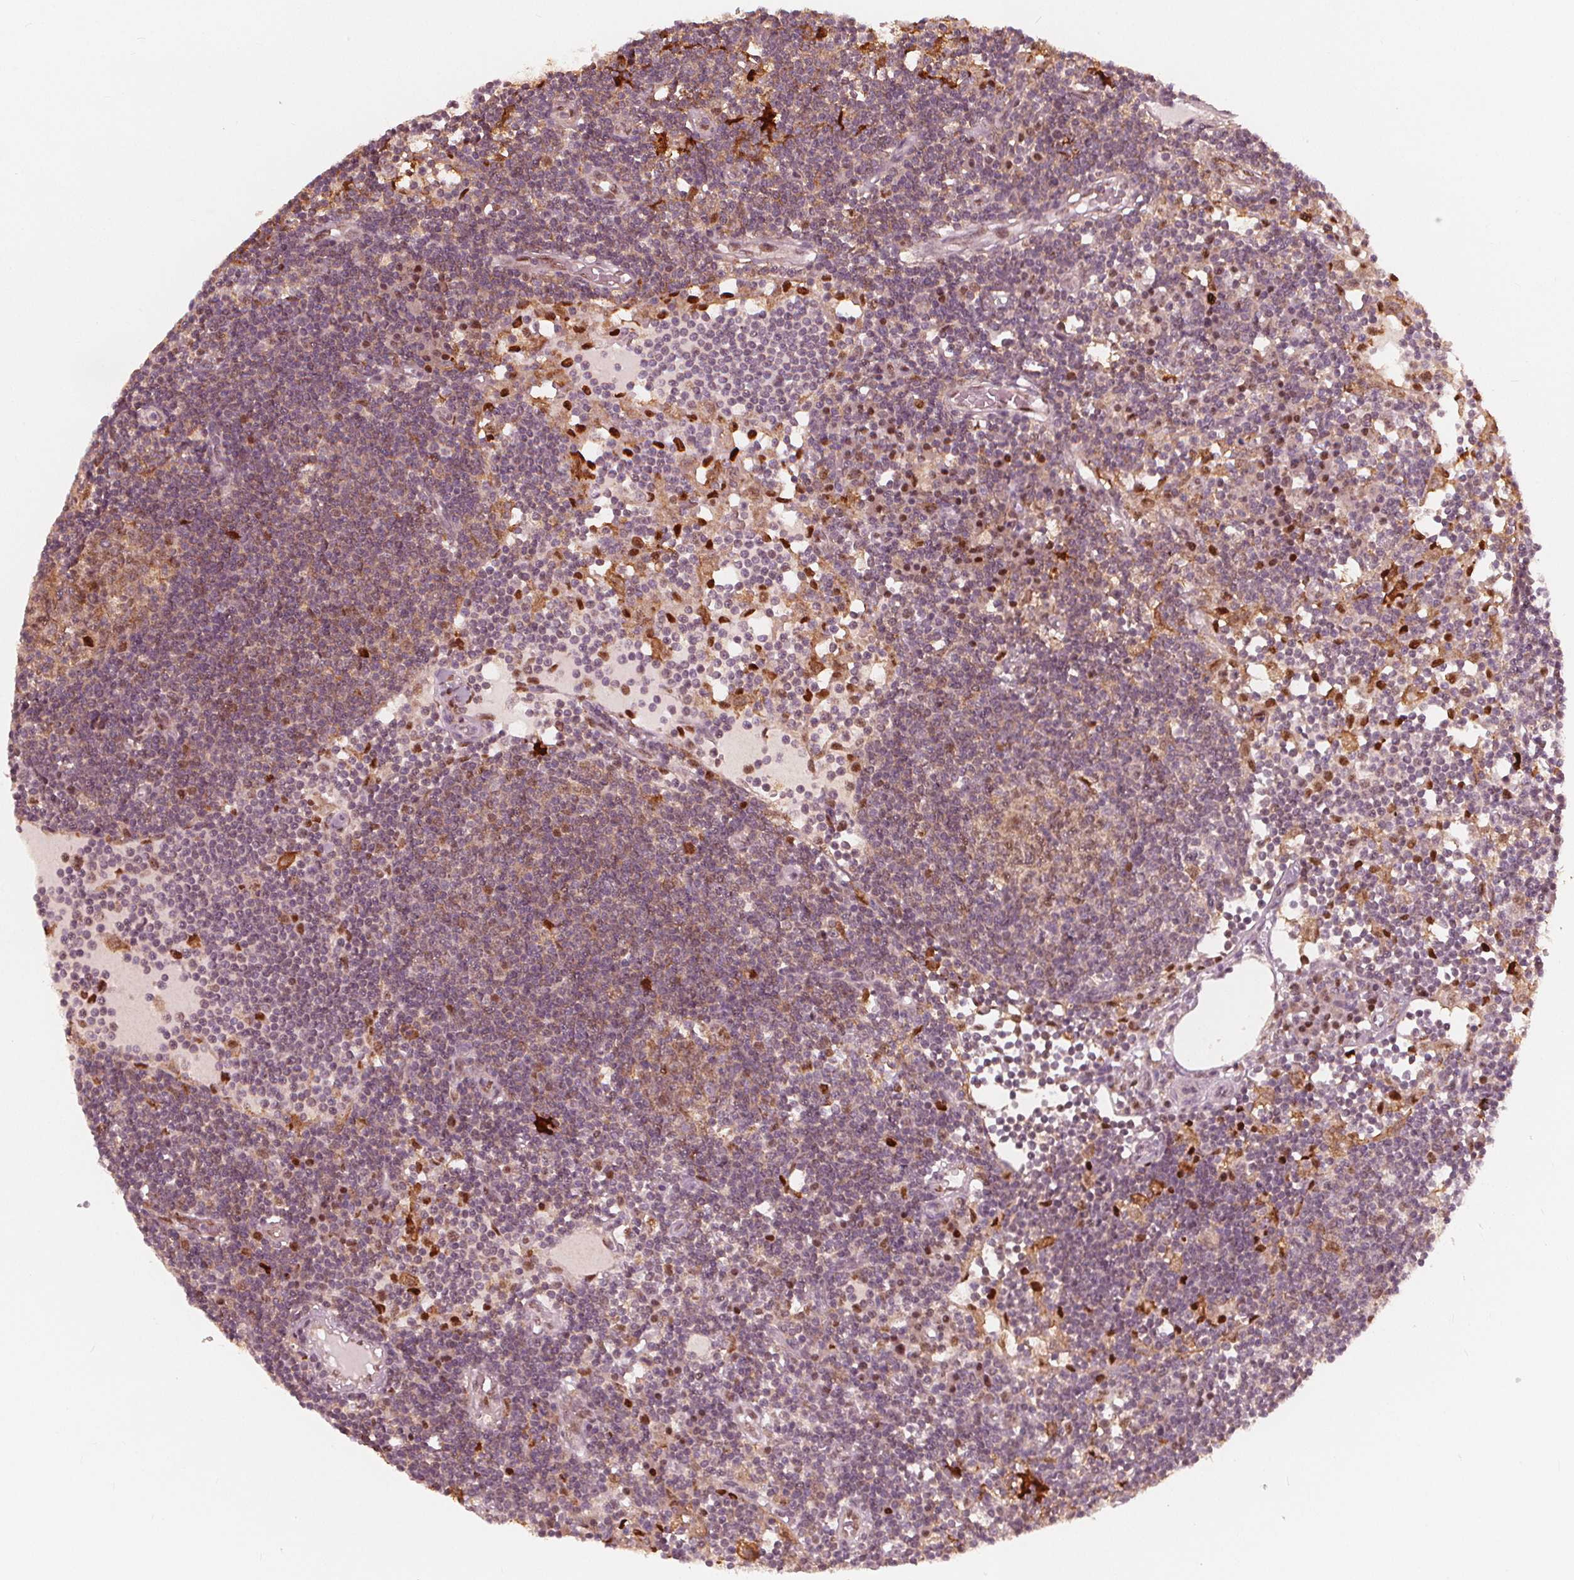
{"staining": {"intensity": "moderate", "quantity": ">75%", "location": "cytoplasmic/membranous,nuclear"}, "tissue": "lymph node", "cell_type": "Germinal center cells", "image_type": "normal", "snomed": [{"axis": "morphology", "description": "Normal tissue, NOS"}, {"axis": "topography", "description": "Lymph node"}], "caption": "Immunohistochemical staining of benign lymph node displays moderate cytoplasmic/membranous,nuclear protein staining in about >75% of germinal center cells.", "gene": "SQSTM1", "patient": {"sex": "female", "age": 72}}